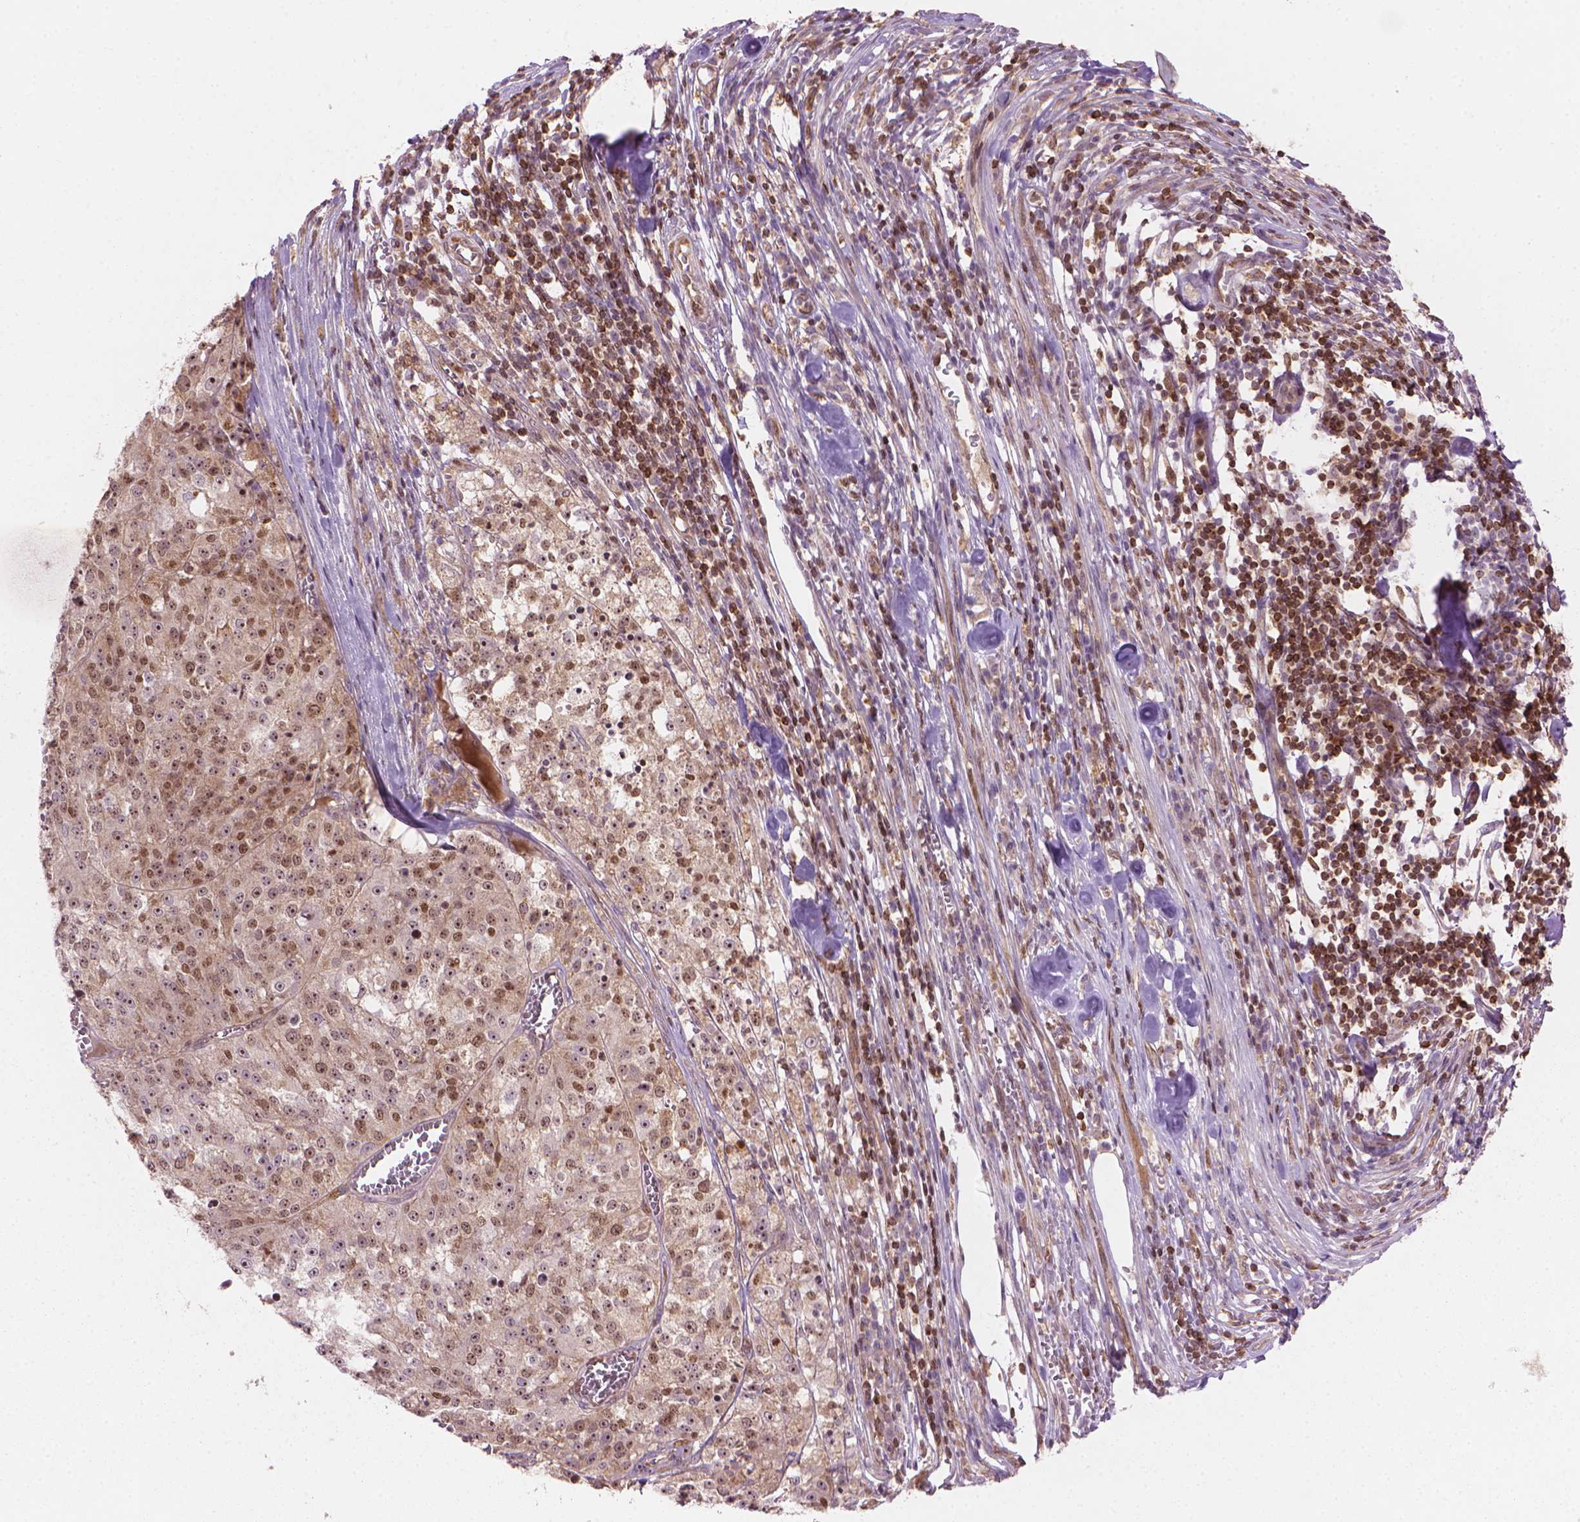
{"staining": {"intensity": "moderate", "quantity": "<25%", "location": "nuclear"}, "tissue": "melanoma", "cell_type": "Tumor cells", "image_type": "cancer", "snomed": [{"axis": "morphology", "description": "Malignant melanoma, Metastatic site"}, {"axis": "topography", "description": "Lymph node"}], "caption": "Immunohistochemistry of melanoma exhibits low levels of moderate nuclear positivity in about <25% of tumor cells. The protein is shown in brown color, while the nuclei are stained blue.", "gene": "SMC2", "patient": {"sex": "female", "age": 64}}